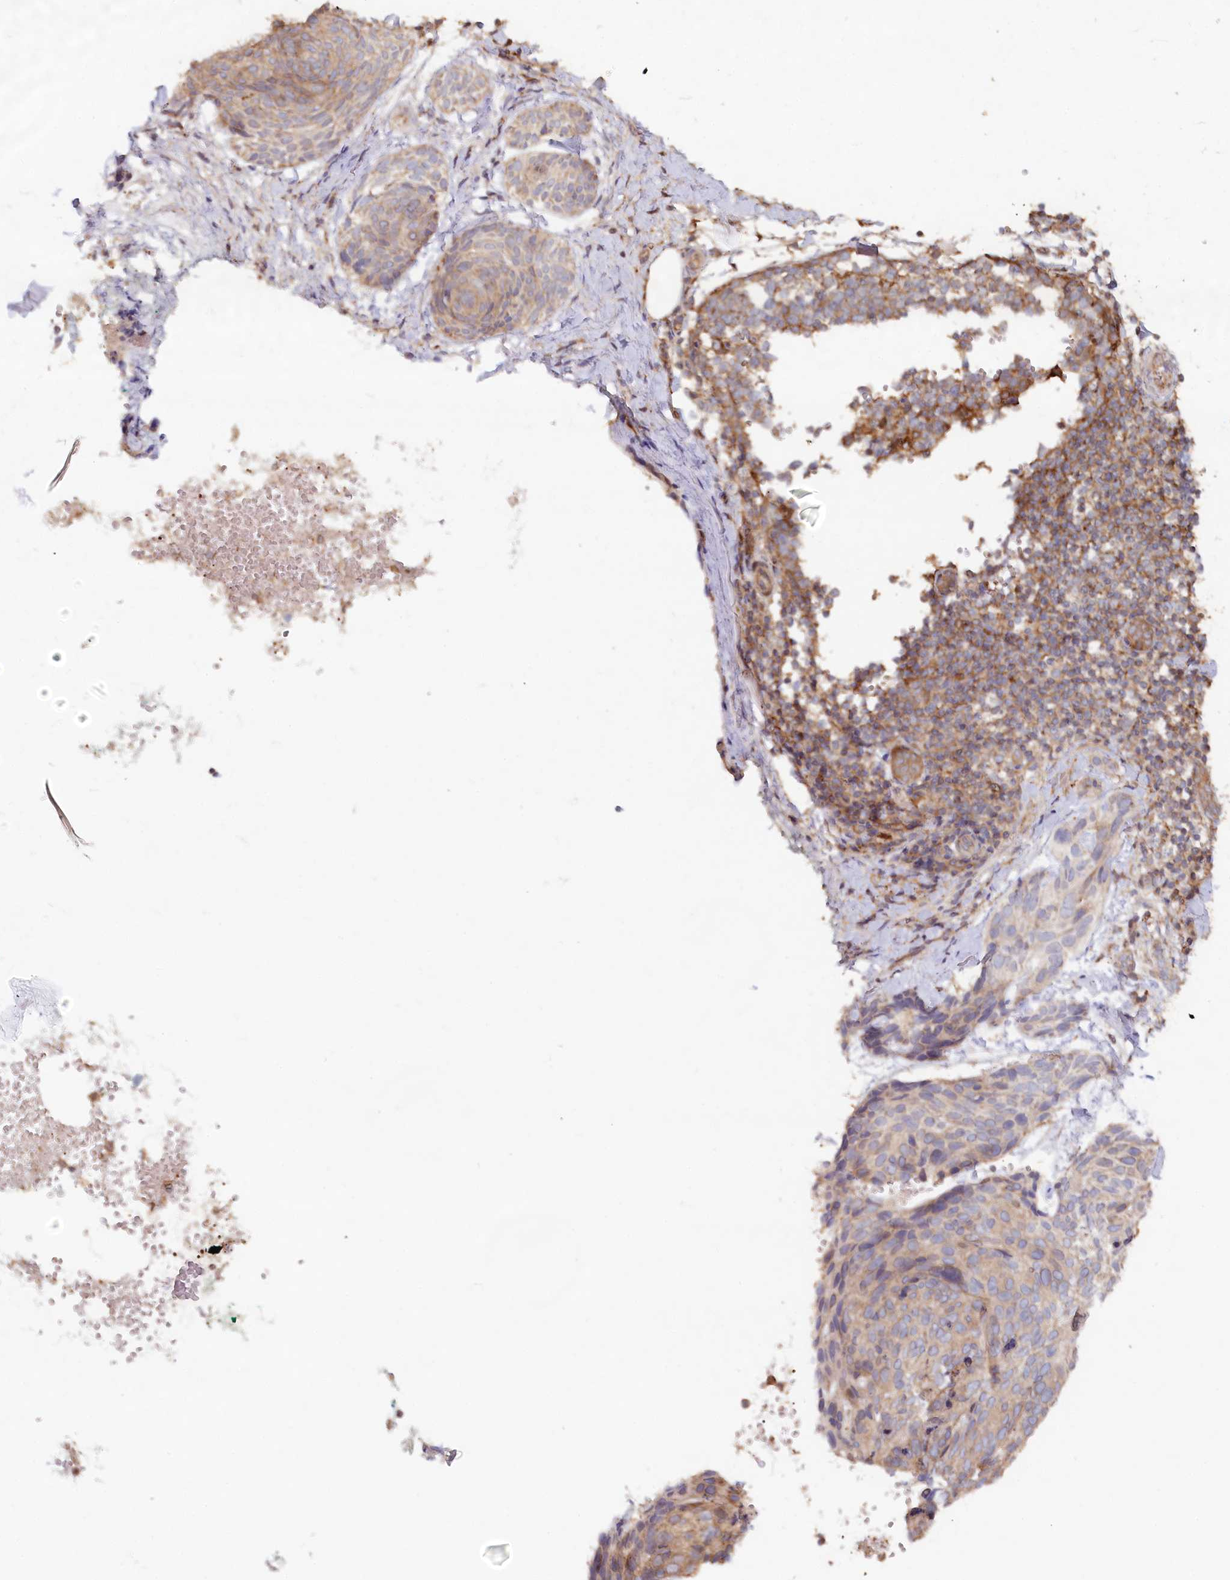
{"staining": {"intensity": "weak", "quantity": "25%-75%", "location": "cytoplasmic/membranous"}, "tissue": "skin cancer", "cell_type": "Tumor cells", "image_type": "cancer", "snomed": [{"axis": "morphology", "description": "Normal tissue, NOS"}, {"axis": "morphology", "description": "Basal cell carcinoma"}, {"axis": "topography", "description": "Skin"}], "caption": "IHC histopathology image of neoplastic tissue: human skin basal cell carcinoma stained using IHC displays low levels of weak protein expression localized specifically in the cytoplasmic/membranous of tumor cells, appearing as a cytoplasmic/membranous brown color.", "gene": "HAL", "patient": {"sex": "male", "age": 66}}